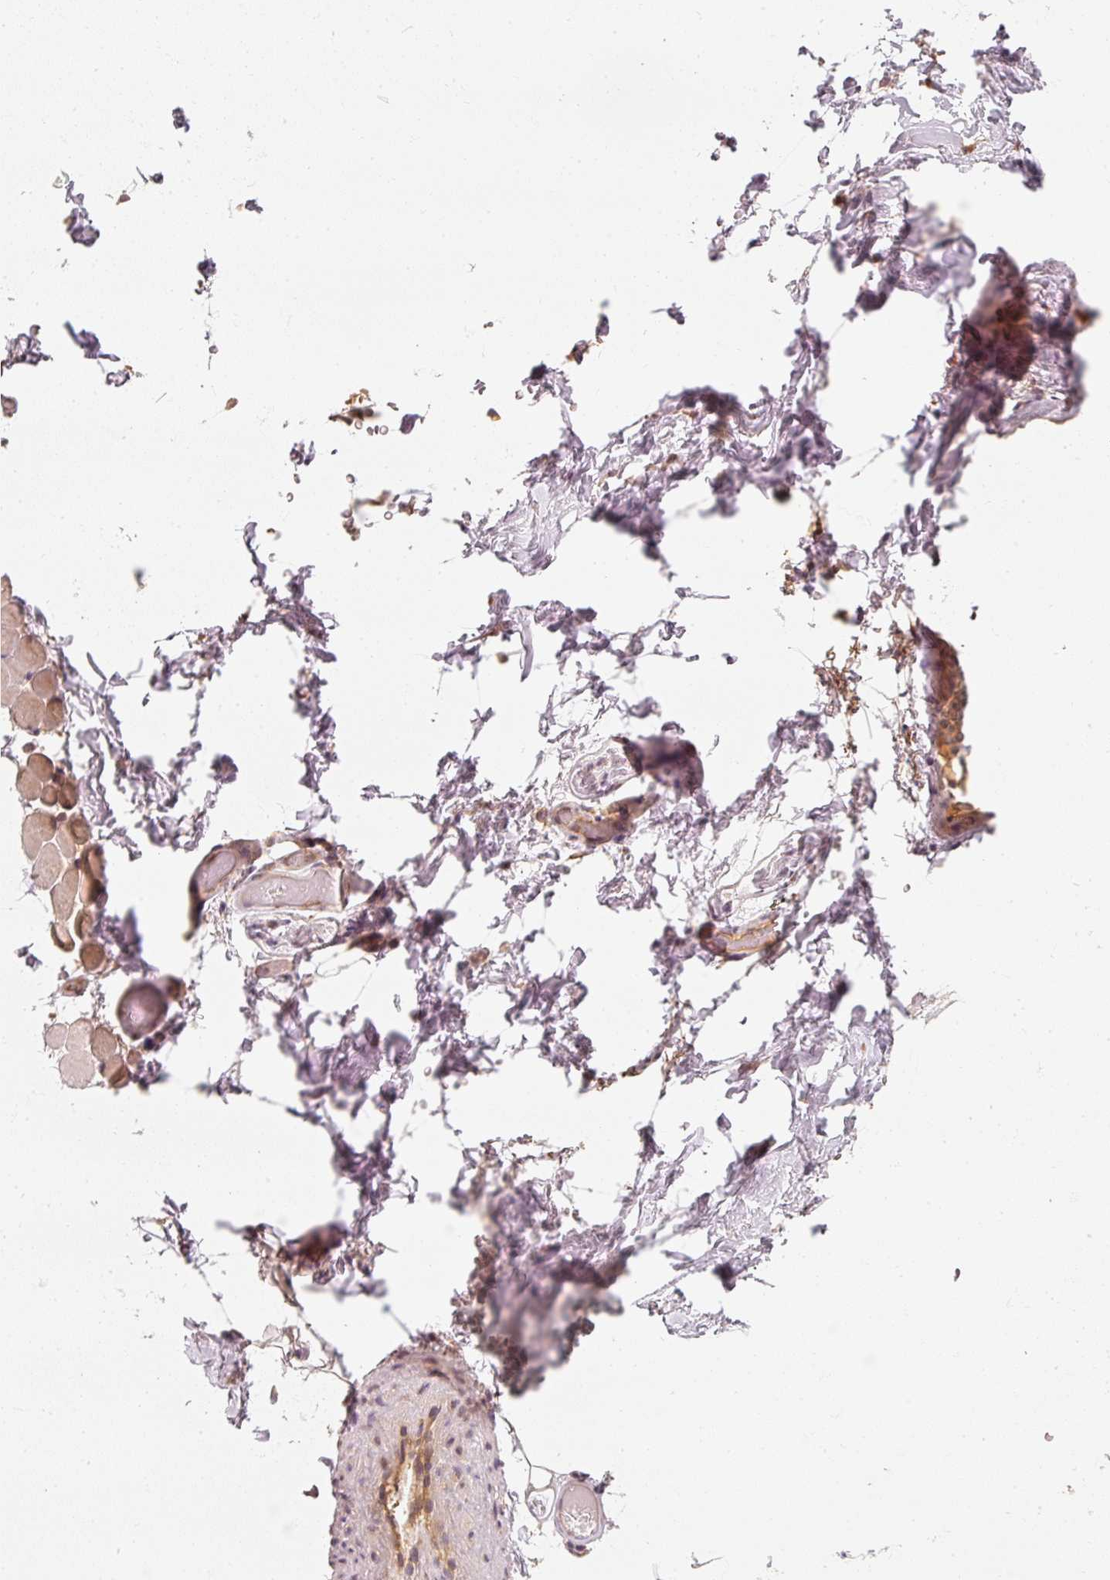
{"staining": {"intensity": "negative", "quantity": "none", "location": "none"}, "tissue": "adipose tissue", "cell_type": "Adipocytes", "image_type": "normal", "snomed": [{"axis": "morphology", "description": "Normal tissue, NOS"}, {"axis": "topography", "description": "Vascular tissue"}, {"axis": "topography", "description": "Peripheral nerve tissue"}], "caption": "Immunohistochemistry histopathology image of benign human adipose tissue stained for a protein (brown), which demonstrates no staining in adipocytes.", "gene": "EEF1A1", "patient": {"sex": "male", "age": 41}}